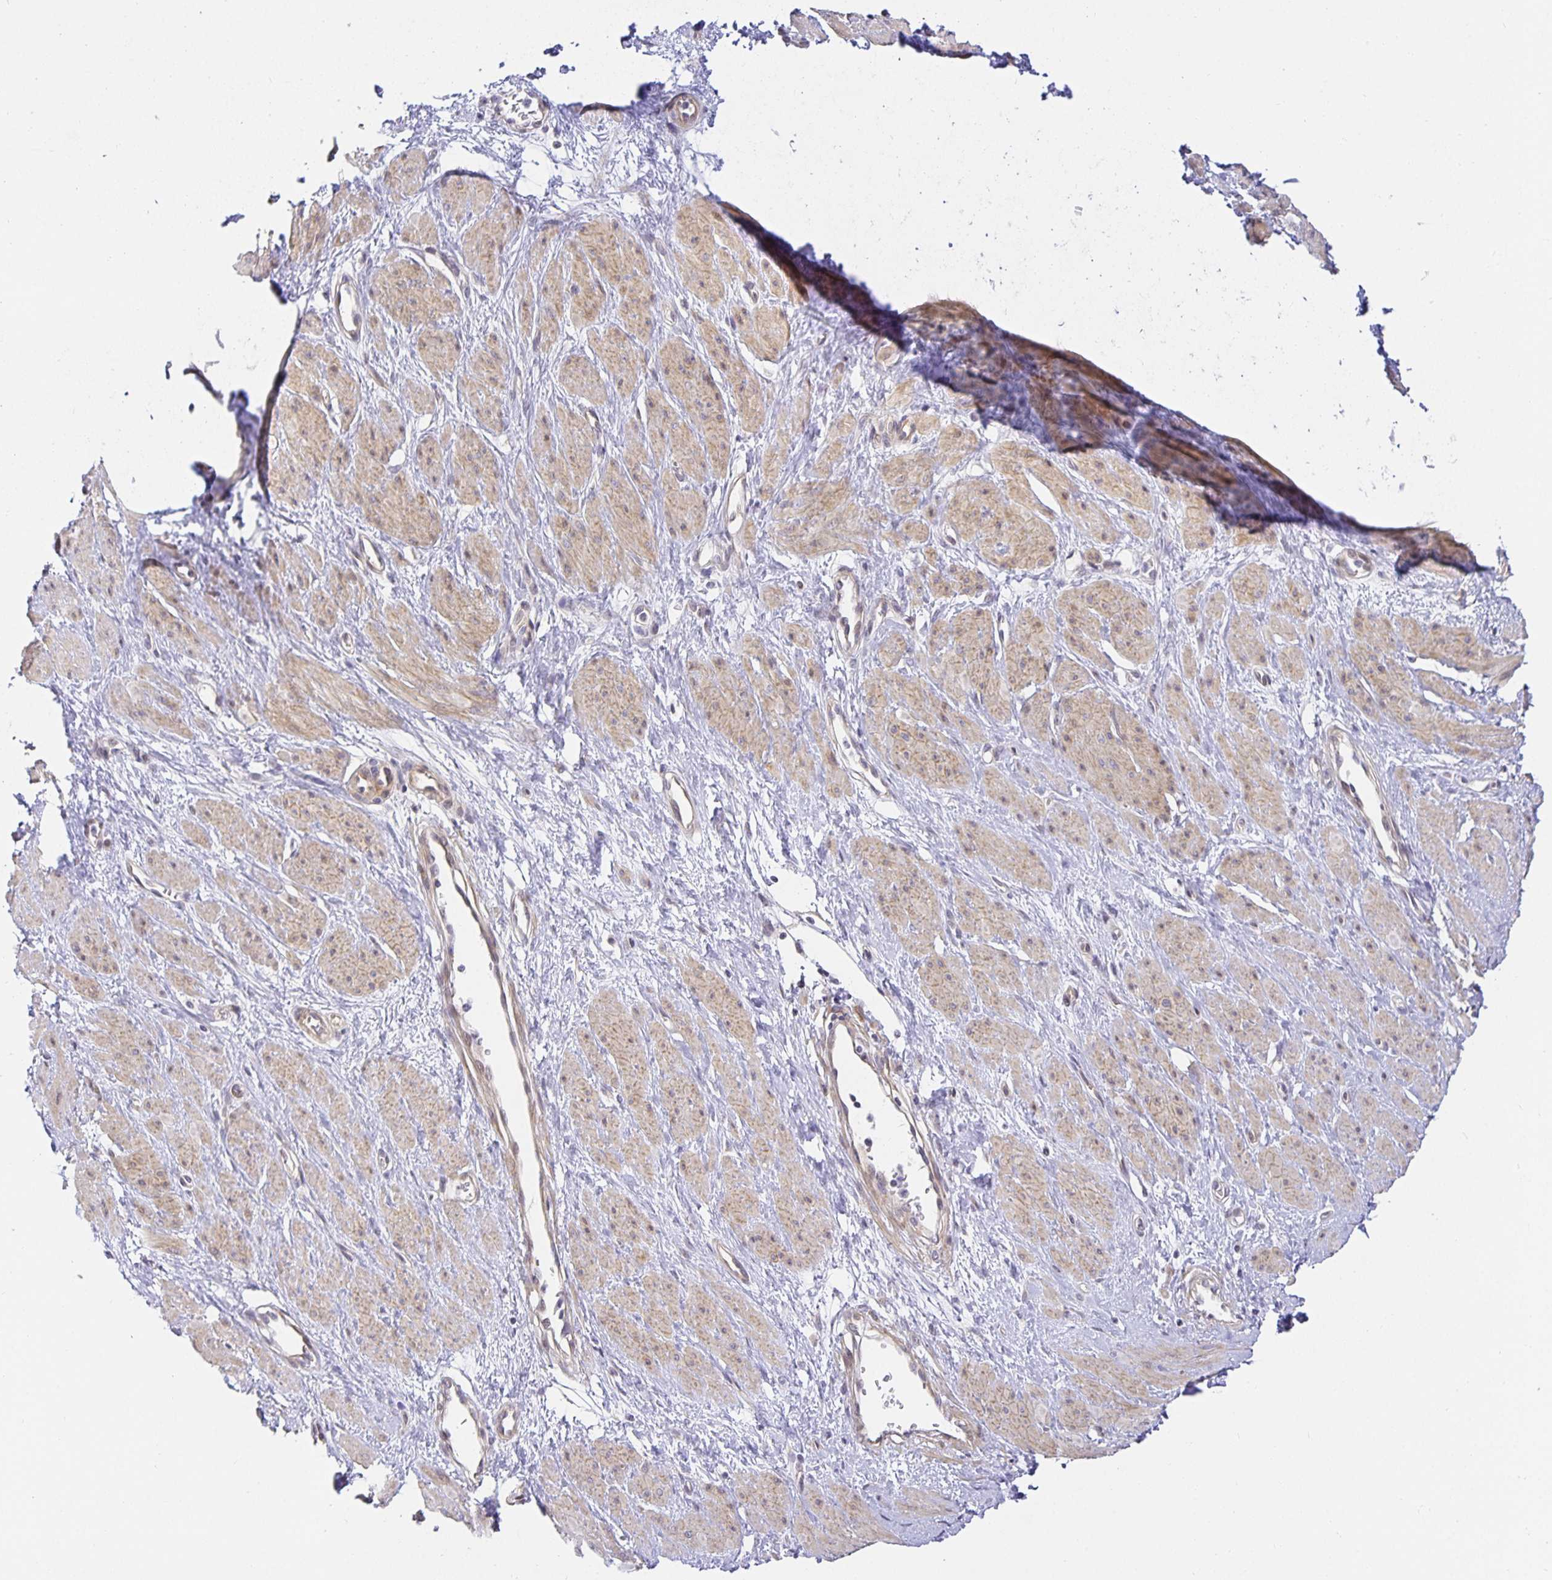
{"staining": {"intensity": "weak", "quantity": "25%-75%", "location": "cytoplasmic/membranous"}, "tissue": "smooth muscle", "cell_type": "Smooth muscle cells", "image_type": "normal", "snomed": [{"axis": "morphology", "description": "Normal tissue, NOS"}, {"axis": "topography", "description": "Smooth muscle"}, {"axis": "topography", "description": "Uterus"}], "caption": "Immunohistochemical staining of benign human smooth muscle exhibits weak cytoplasmic/membranous protein expression in approximately 25%-75% of smooth muscle cells.", "gene": "TJP3", "patient": {"sex": "female", "age": 39}}